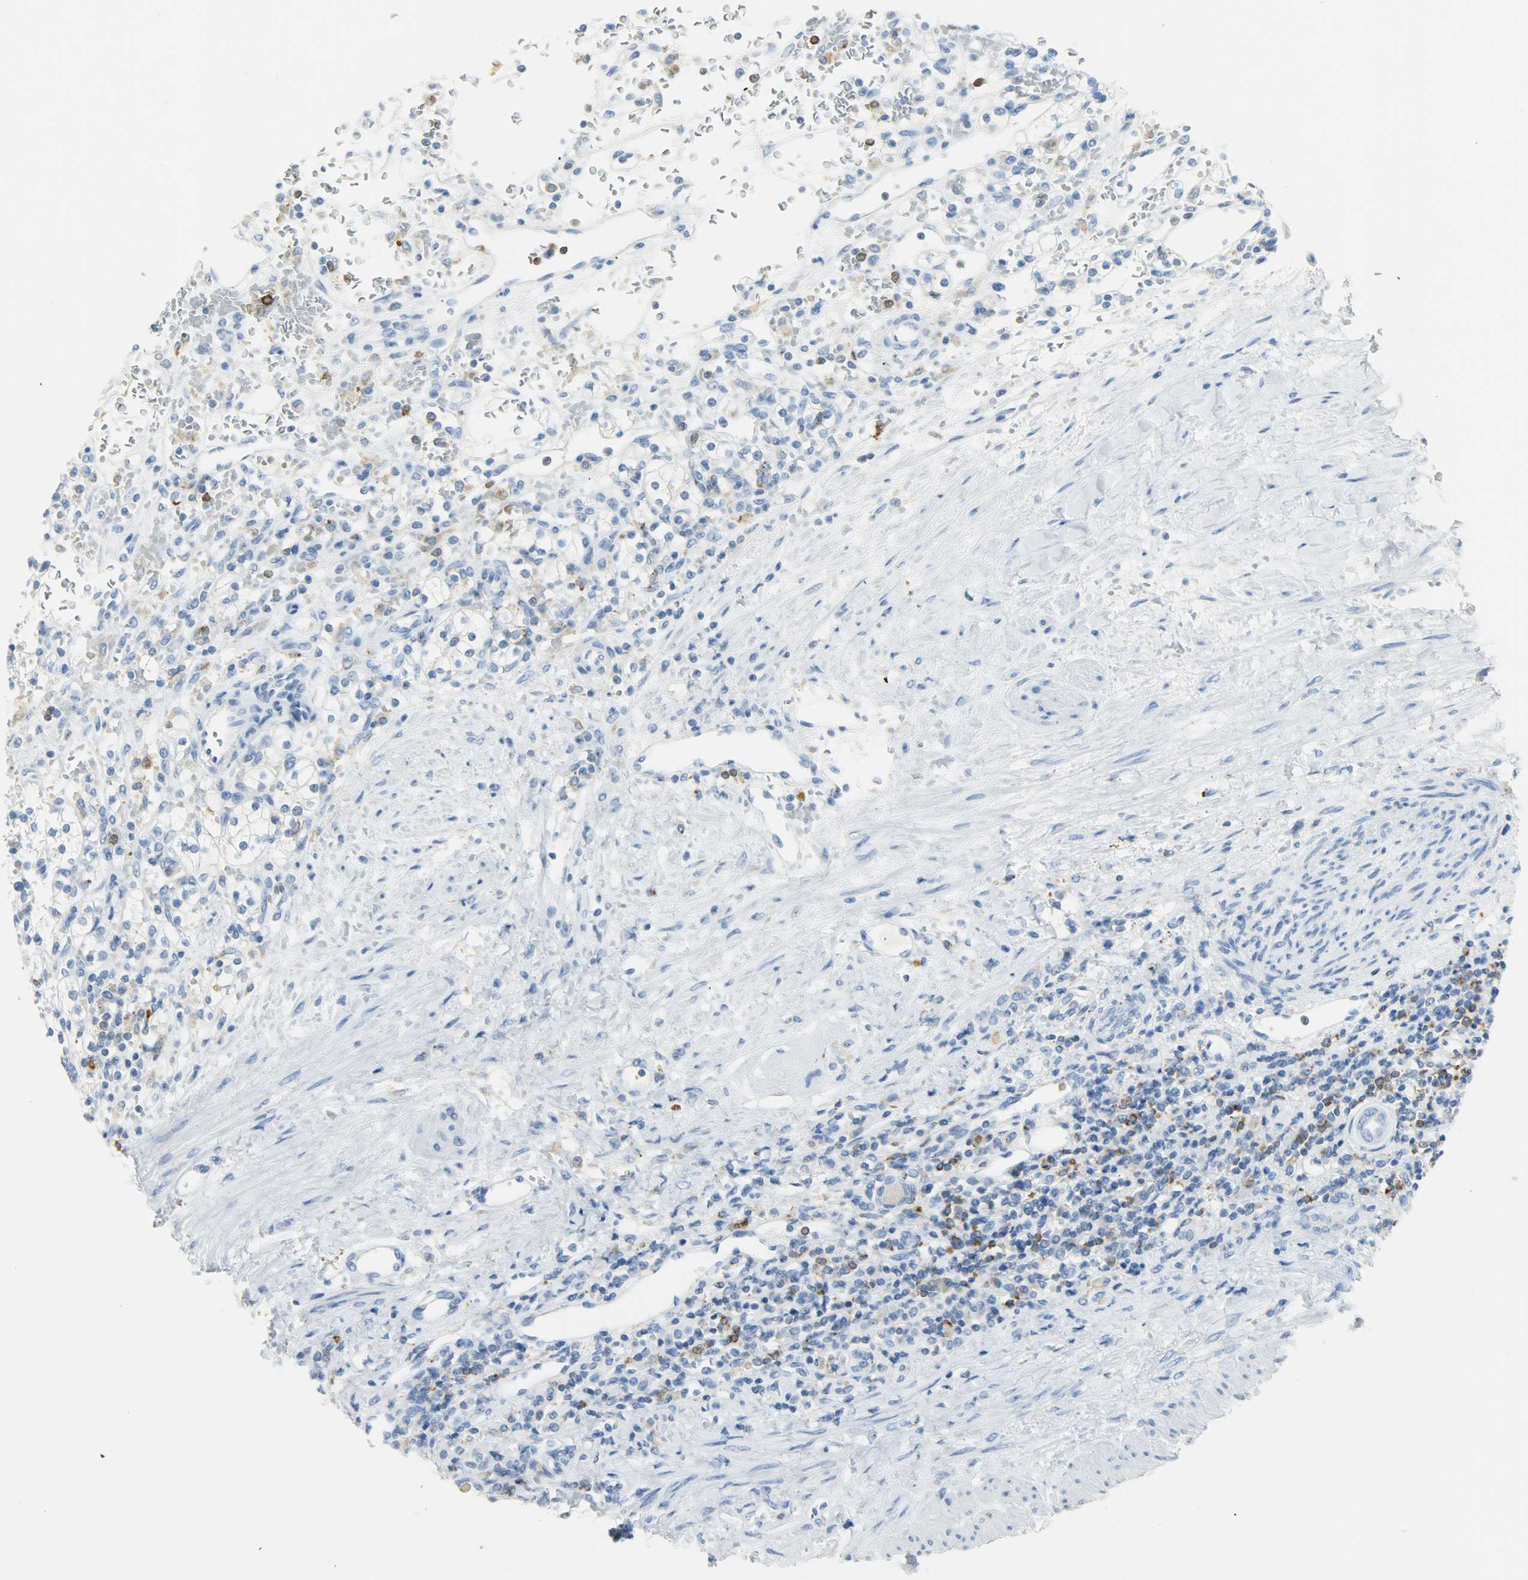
{"staining": {"intensity": "negative", "quantity": "none", "location": "none"}, "tissue": "renal cancer", "cell_type": "Tumor cells", "image_type": "cancer", "snomed": [{"axis": "morphology", "description": "Normal tissue, NOS"}, {"axis": "morphology", "description": "Adenocarcinoma, NOS"}, {"axis": "topography", "description": "Kidney"}], "caption": "There is no significant expression in tumor cells of renal adenocarcinoma.", "gene": "PTPN6", "patient": {"sex": "female", "age": 55}}